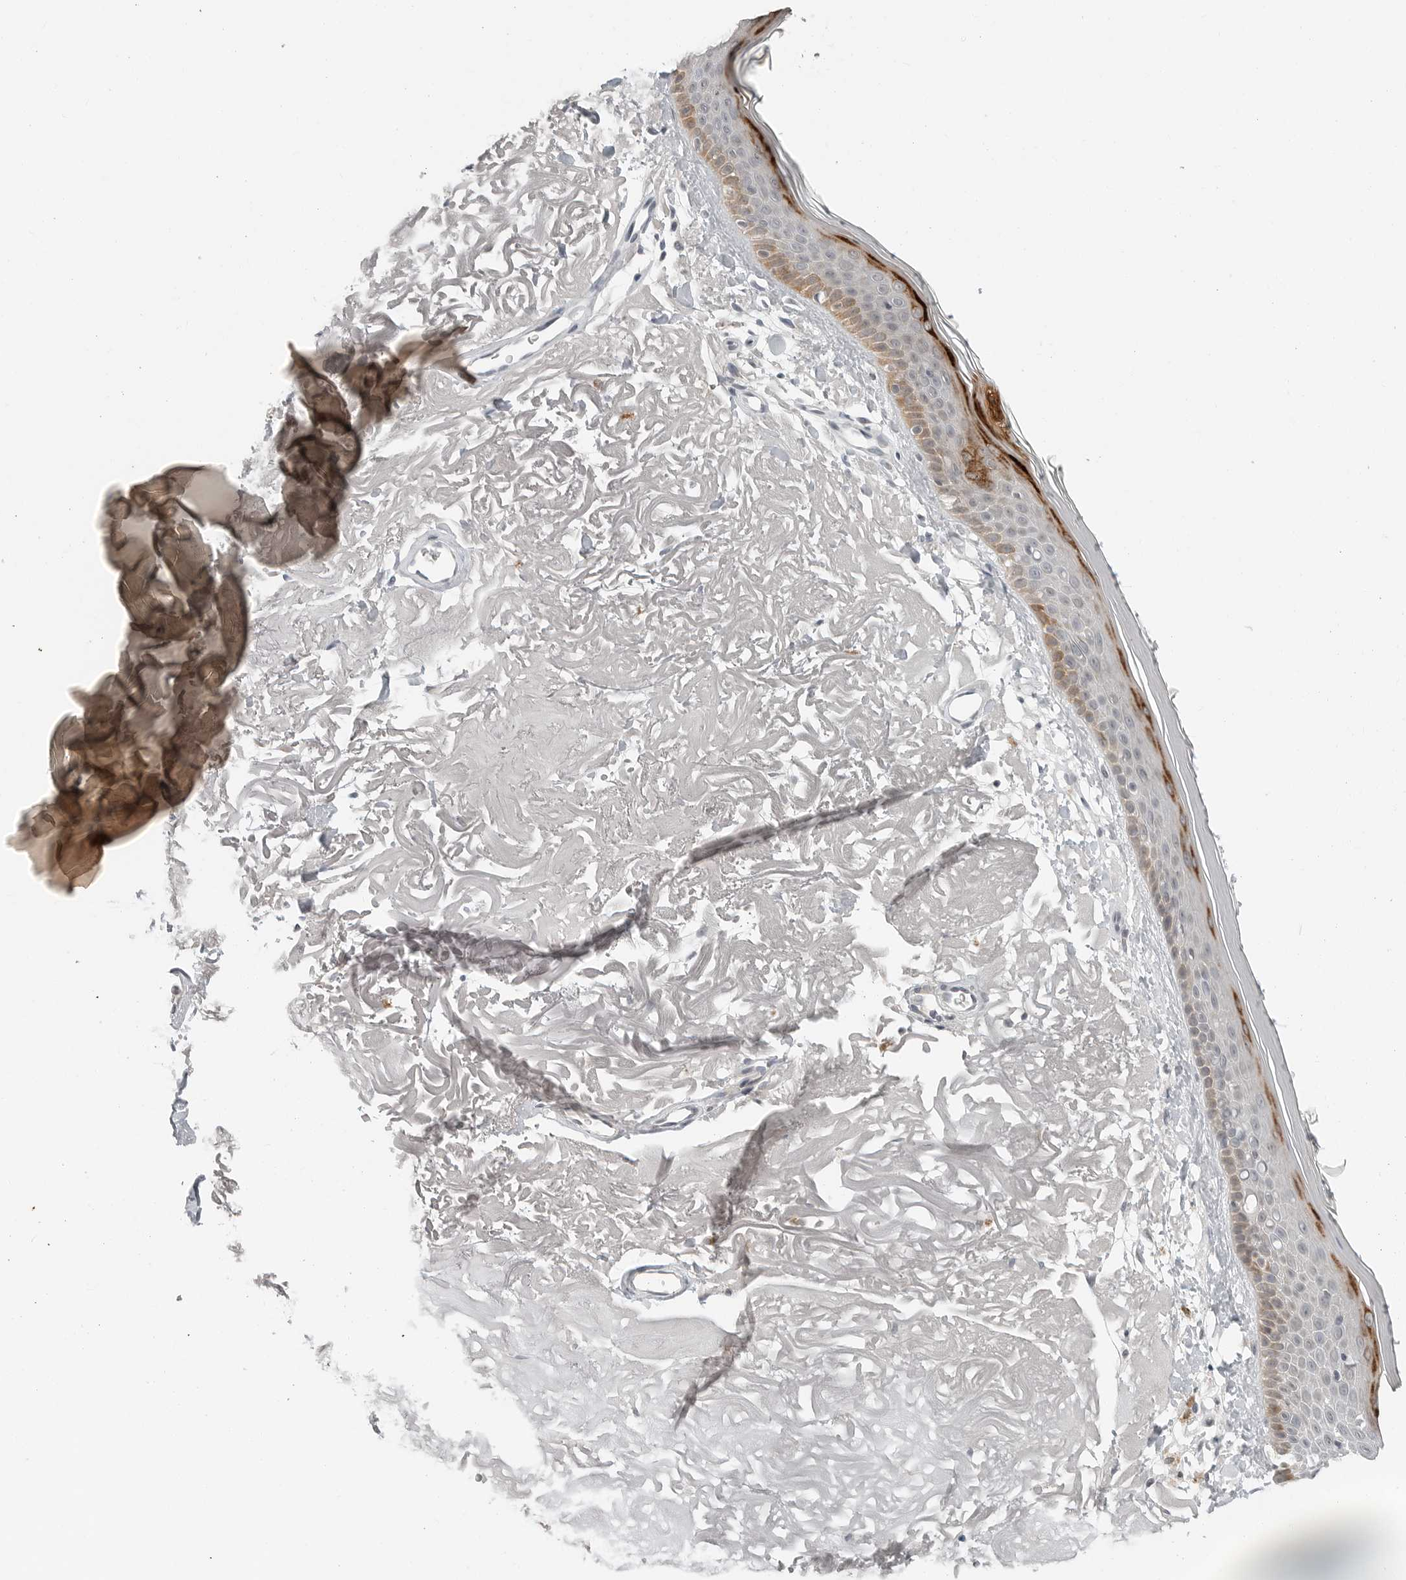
{"staining": {"intensity": "negative", "quantity": "none", "location": "none"}, "tissue": "skin", "cell_type": "Fibroblasts", "image_type": "normal", "snomed": [{"axis": "morphology", "description": "Normal tissue, NOS"}, {"axis": "topography", "description": "Skin"}, {"axis": "topography", "description": "Skeletal muscle"}], "caption": "DAB (3,3'-diaminobenzidine) immunohistochemical staining of normal human skin demonstrates no significant staining in fibroblasts. Nuclei are stained in blue.", "gene": "FCRLB", "patient": {"sex": "male", "age": 83}}